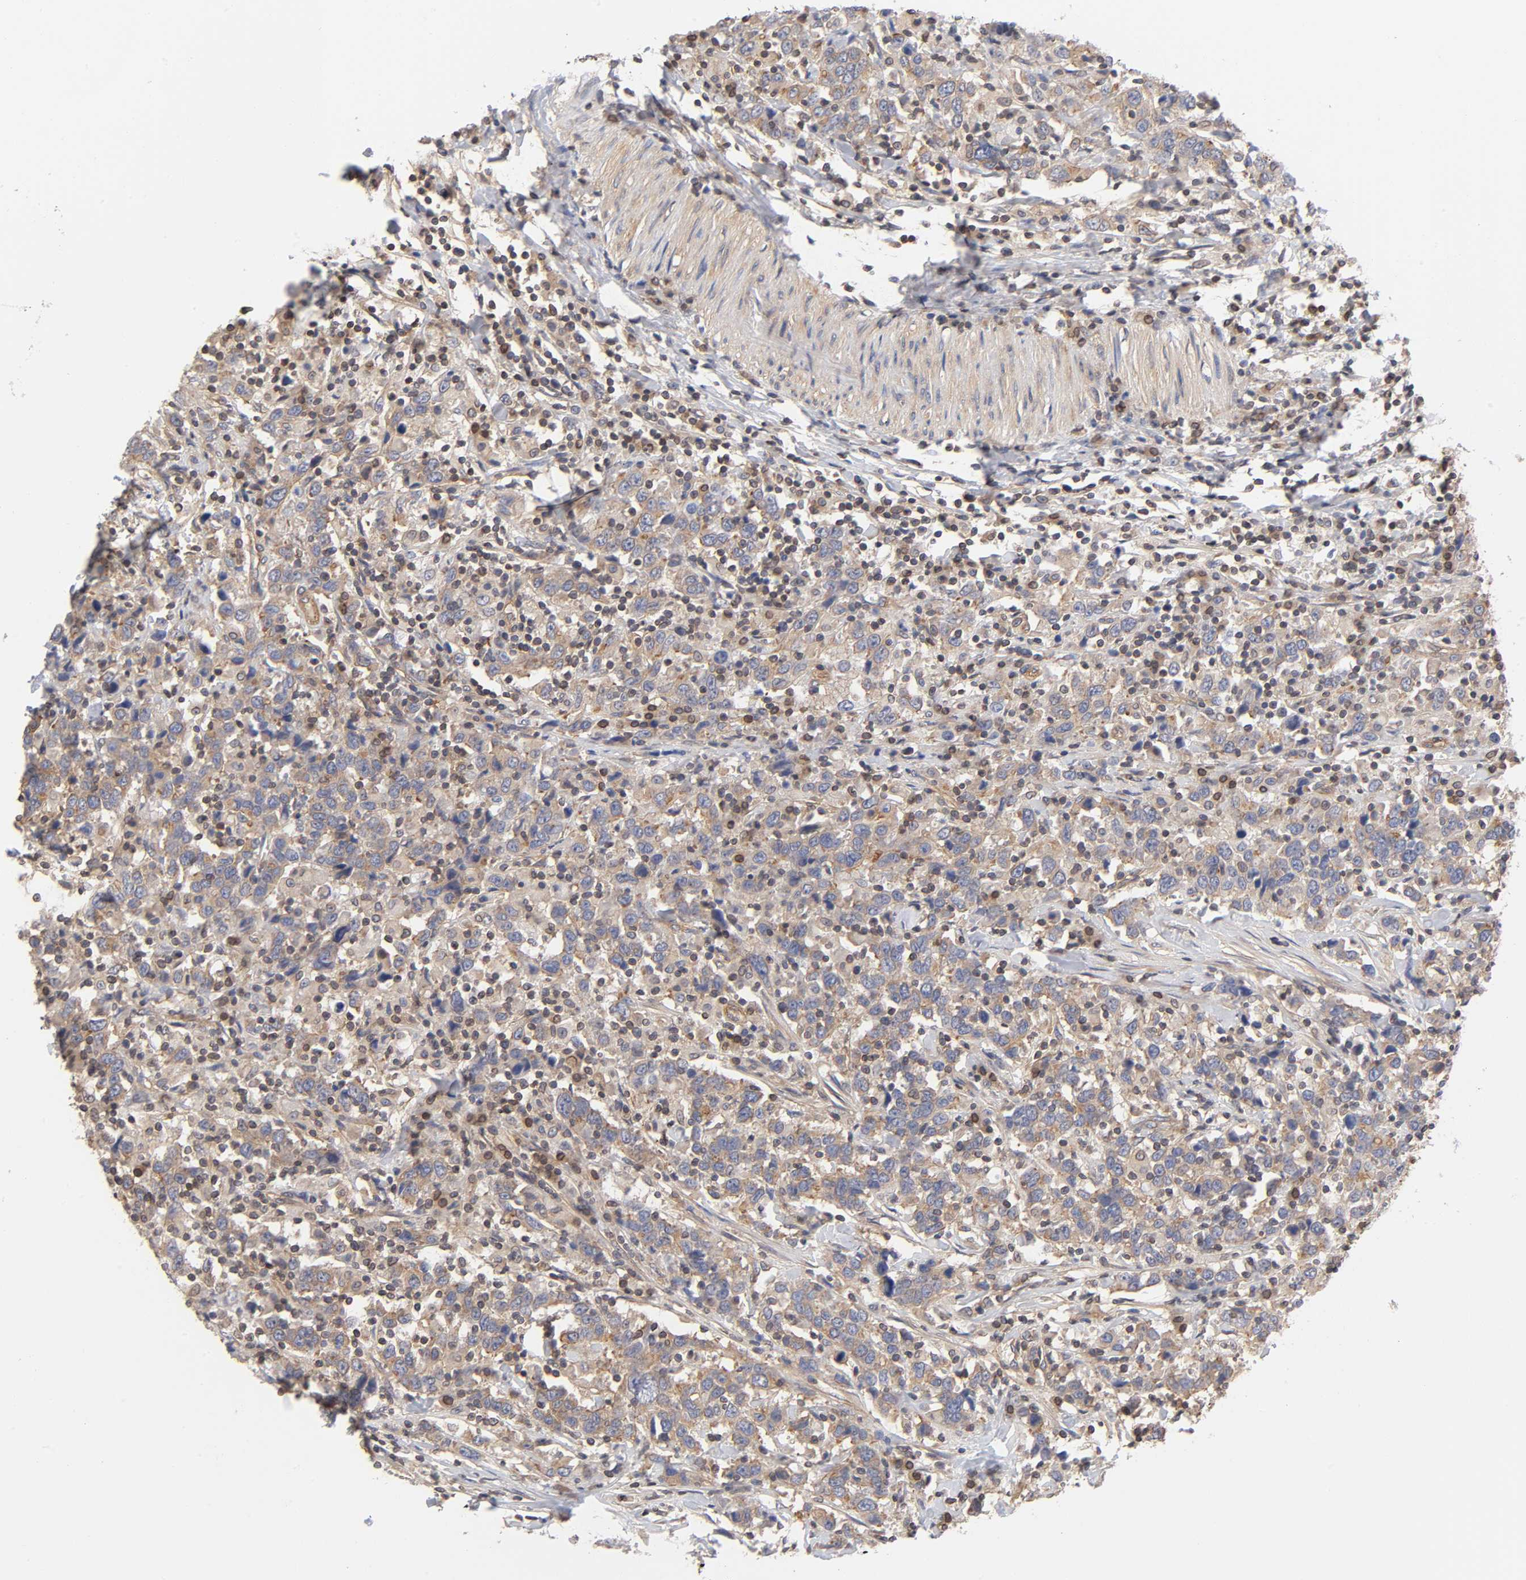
{"staining": {"intensity": "weak", "quantity": ">75%", "location": "cytoplasmic/membranous"}, "tissue": "urothelial cancer", "cell_type": "Tumor cells", "image_type": "cancer", "snomed": [{"axis": "morphology", "description": "Urothelial carcinoma, High grade"}, {"axis": "topography", "description": "Urinary bladder"}], "caption": "IHC (DAB) staining of urothelial cancer reveals weak cytoplasmic/membranous protein positivity in approximately >75% of tumor cells.", "gene": "STRN3", "patient": {"sex": "male", "age": 61}}